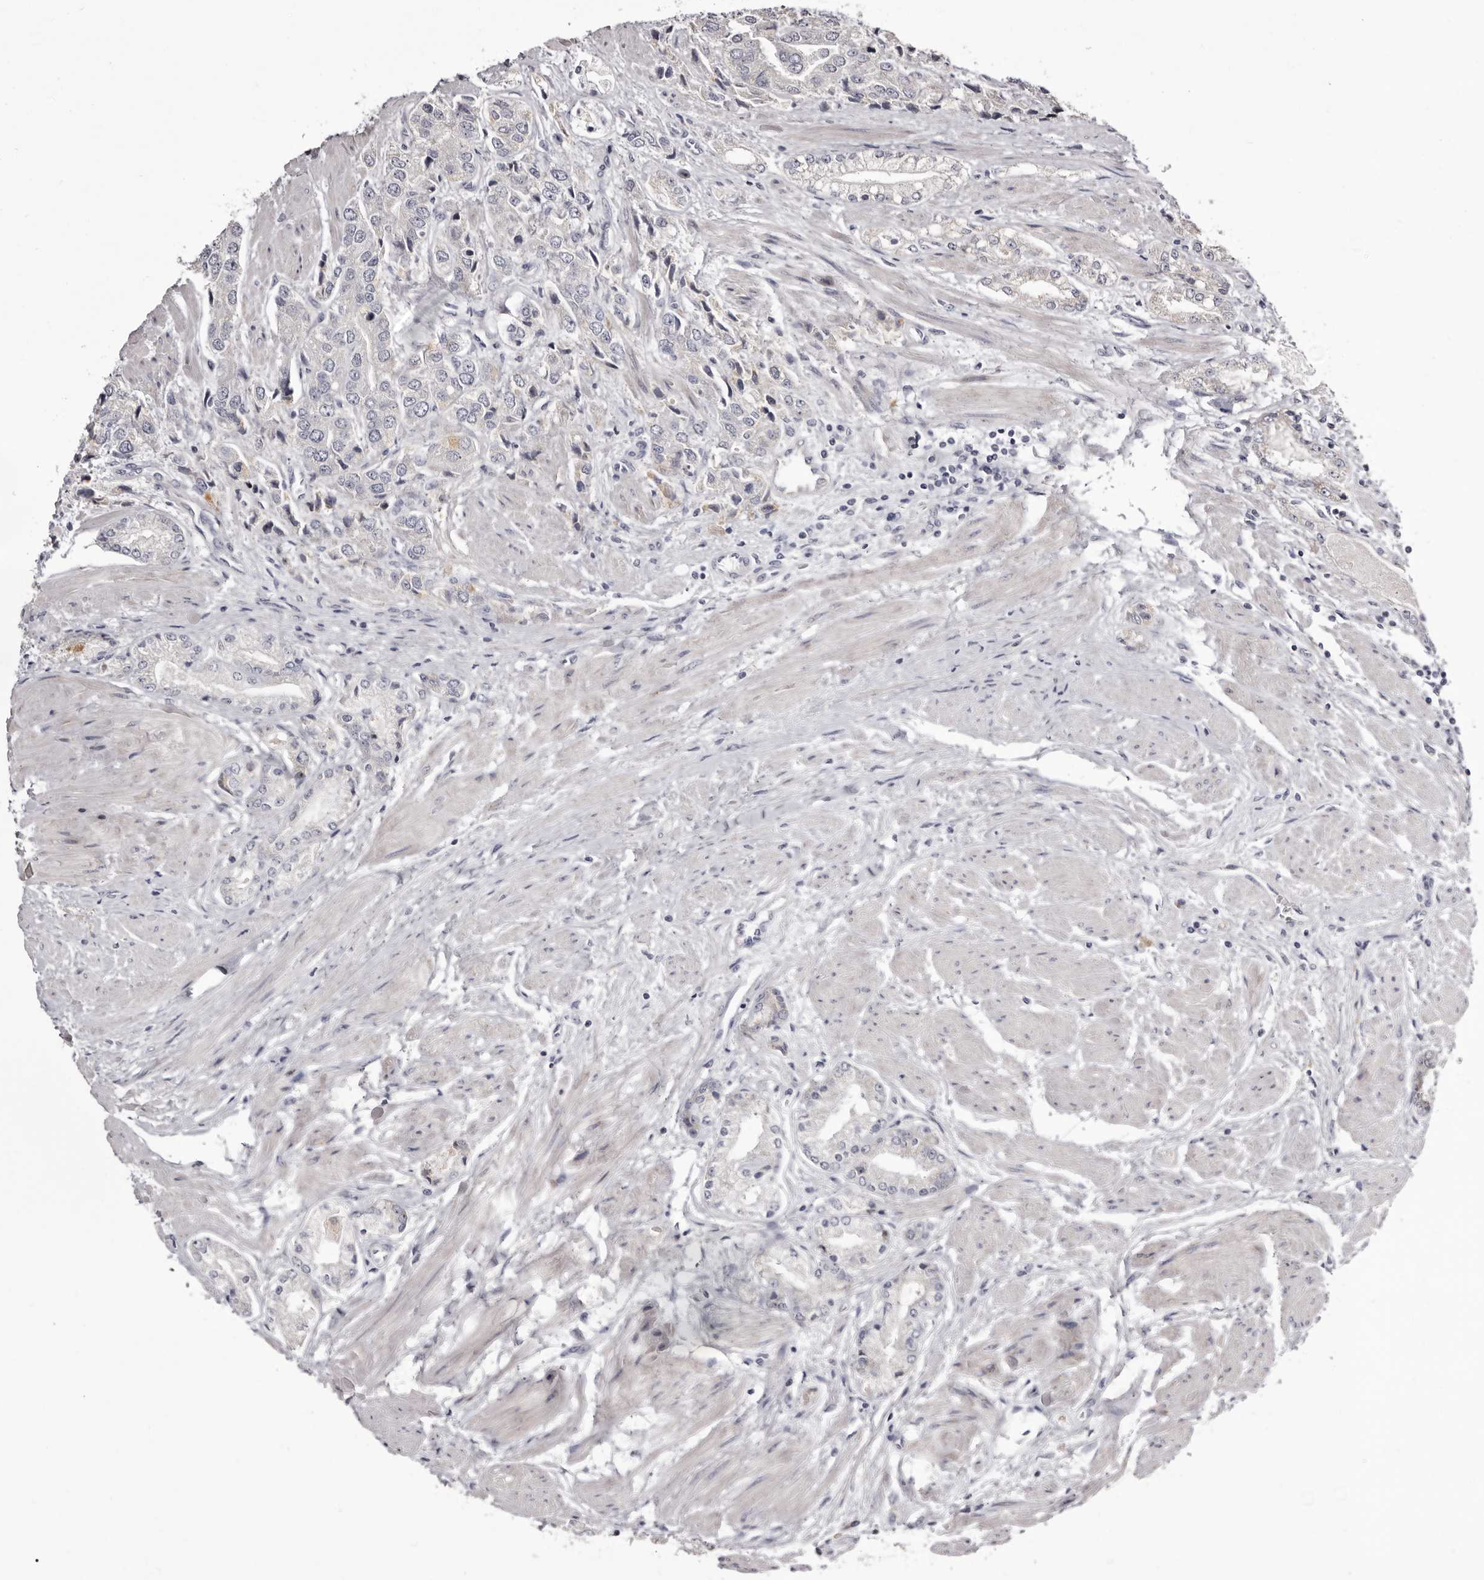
{"staining": {"intensity": "negative", "quantity": "none", "location": "none"}, "tissue": "prostate cancer", "cell_type": "Tumor cells", "image_type": "cancer", "snomed": [{"axis": "morphology", "description": "Adenocarcinoma, High grade"}, {"axis": "topography", "description": "Prostate"}], "caption": "The micrograph reveals no staining of tumor cells in high-grade adenocarcinoma (prostate).", "gene": "CASQ1", "patient": {"sex": "male", "age": 50}}